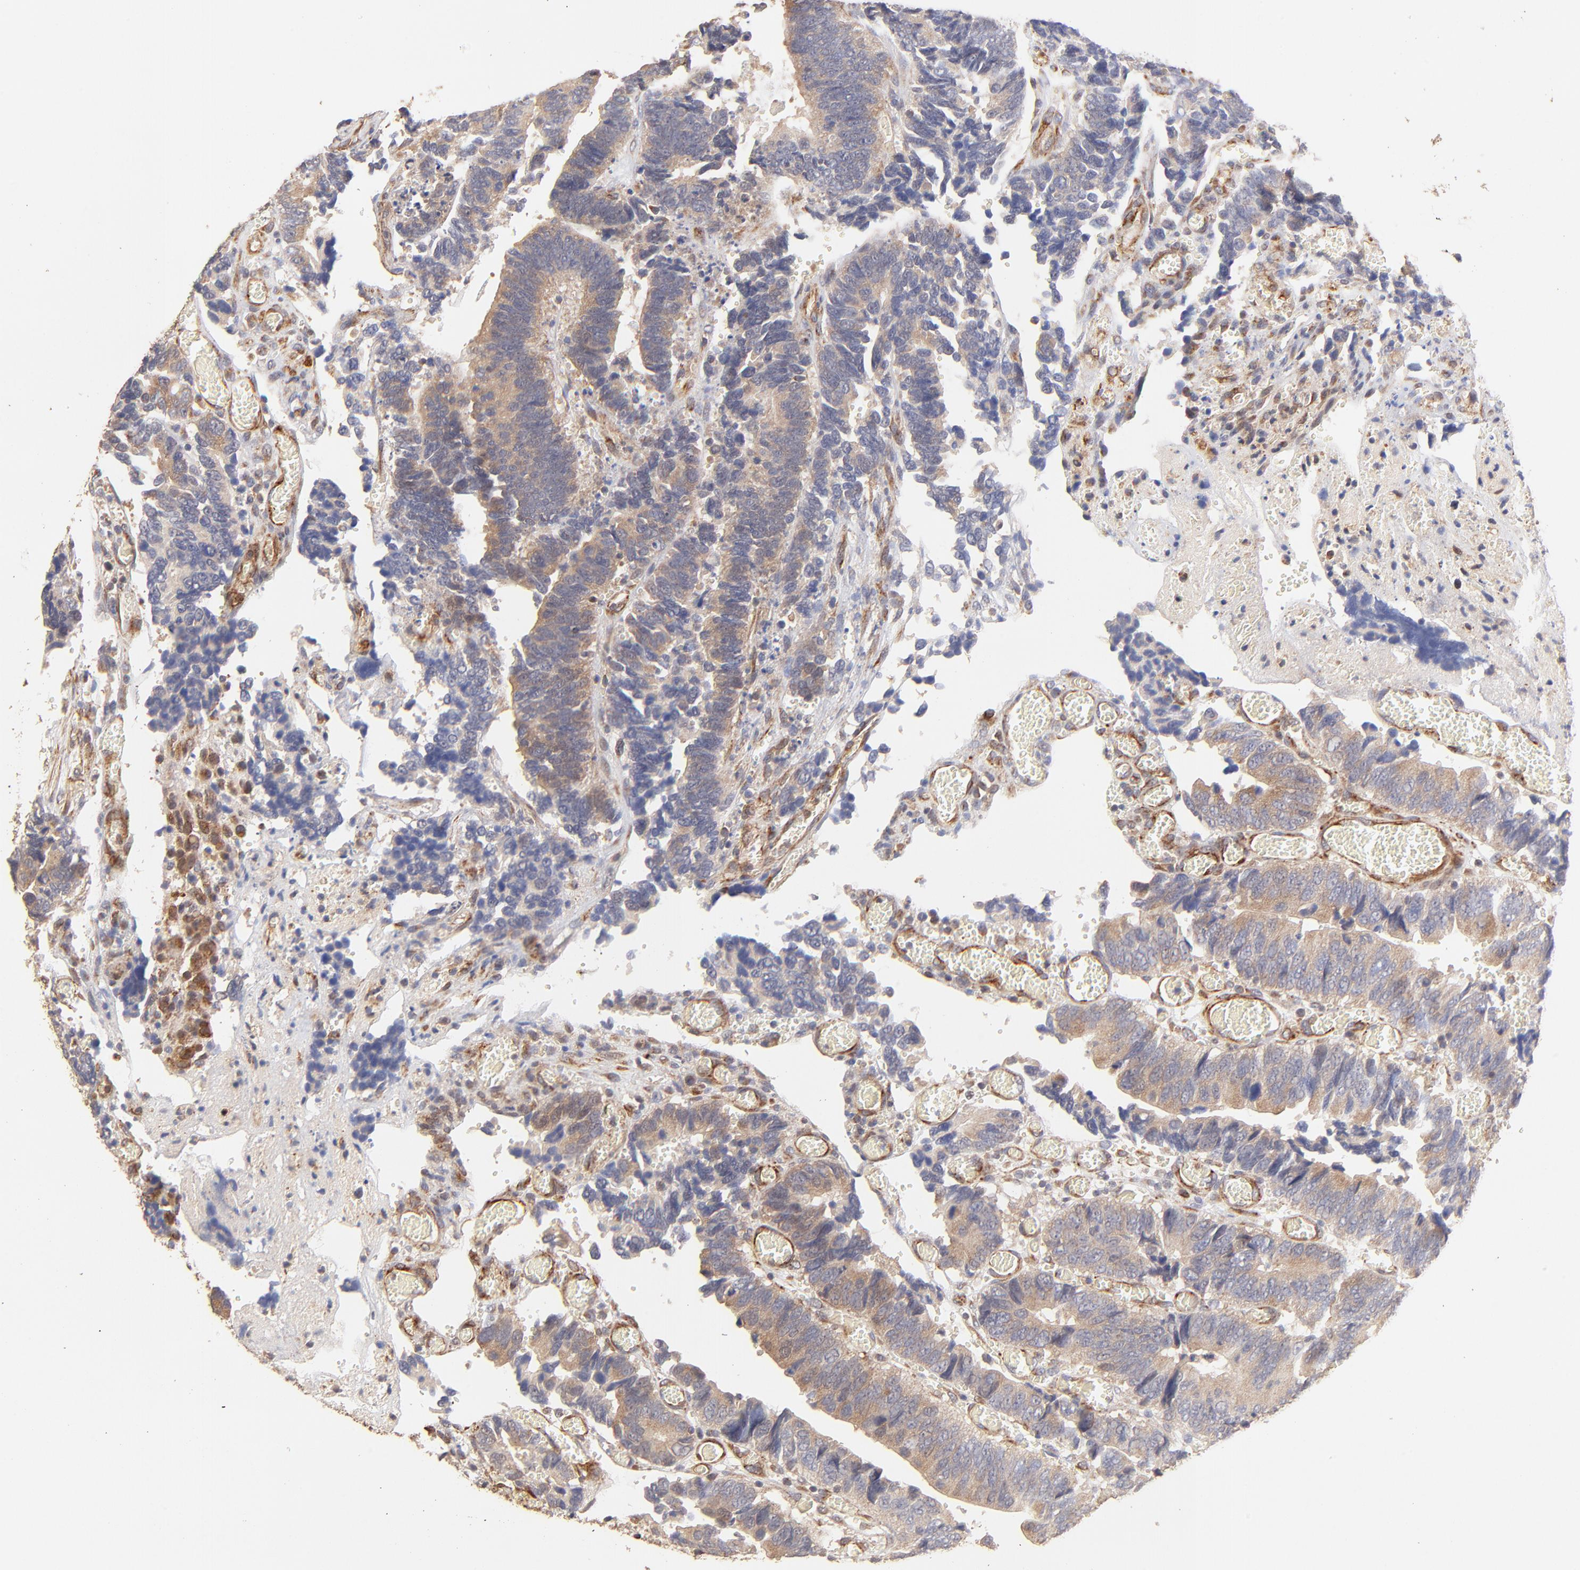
{"staining": {"intensity": "weak", "quantity": ">75%", "location": "cytoplasmic/membranous"}, "tissue": "colorectal cancer", "cell_type": "Tumor cells", "image_type": "cancer", "snomed": [{"axis": "morphology", "description": "Adenocarcinoma, NOS"}, {"axis": "topography", "description": "Colon"}], "caption": "Immunohistochemistry (IHC) (DAB) staining of colorectal adenocarcinoma shows weak cytoplasmic/membranous protein expression in about >75% of tumor cells.", "gene": "TNFAIP3", "patient": {"sex": "male", "age": 72}}